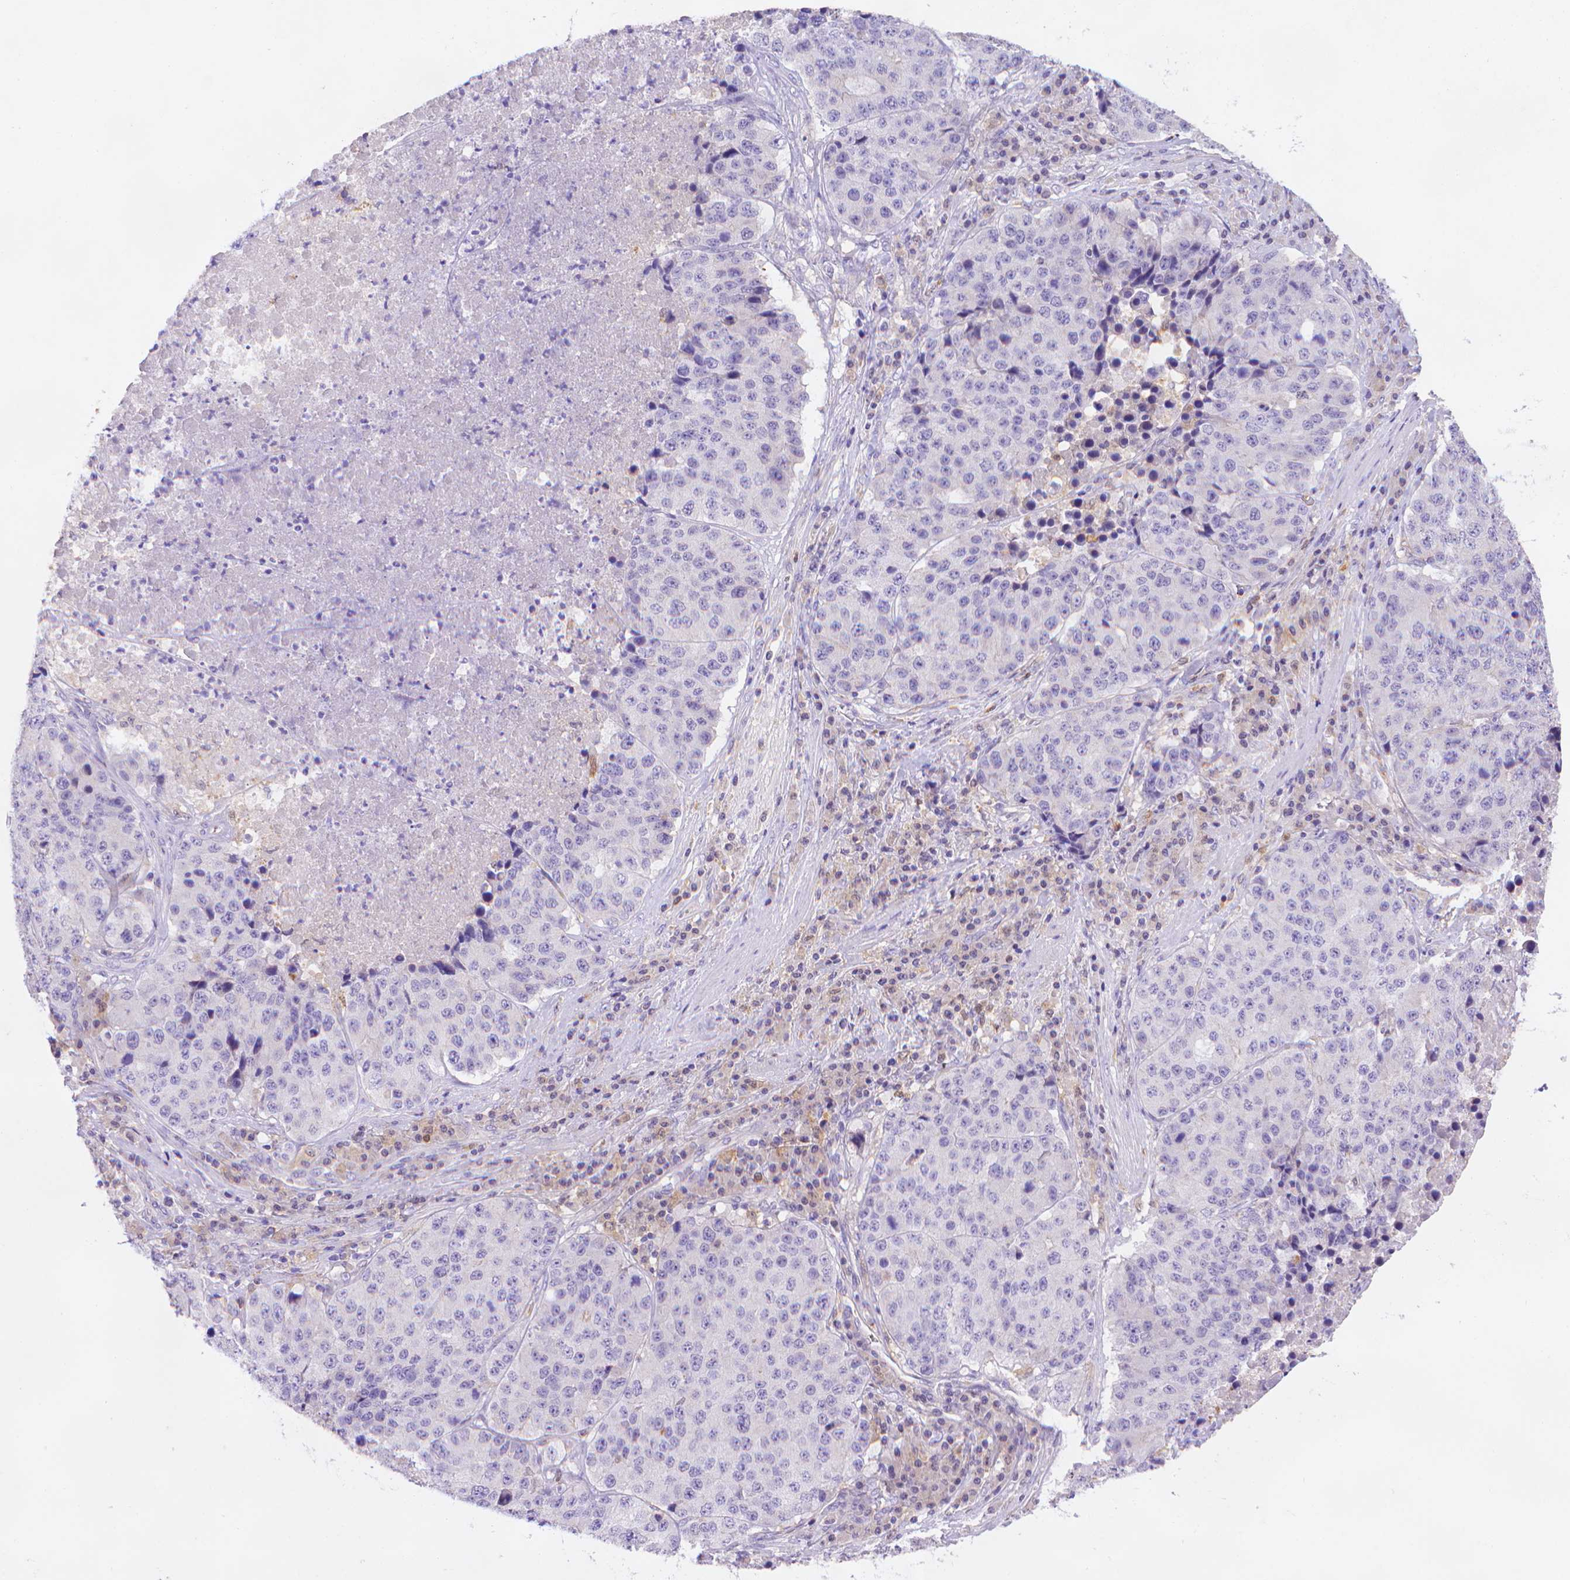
{"staining": {"intensity": "negative", "quantity": "none", "location": "none"}, "tissue": "stomach cancer", "cell_type": "Tumor cells", "image_type": "cancer", "snomed": [{"axis": "morphology", "description": "Adenocarcinoma, NOS"}, {"axis": "topography", "description": "Stomach"}], "caption": "Immunohistochemistry (IHC) photomicrograph of adenocarcinoma (stomach) stained for a protein (brown), which displays no expression in tumor cells.", "gene": "FGD2", "patient": {"sex": "male", "age": 71}}